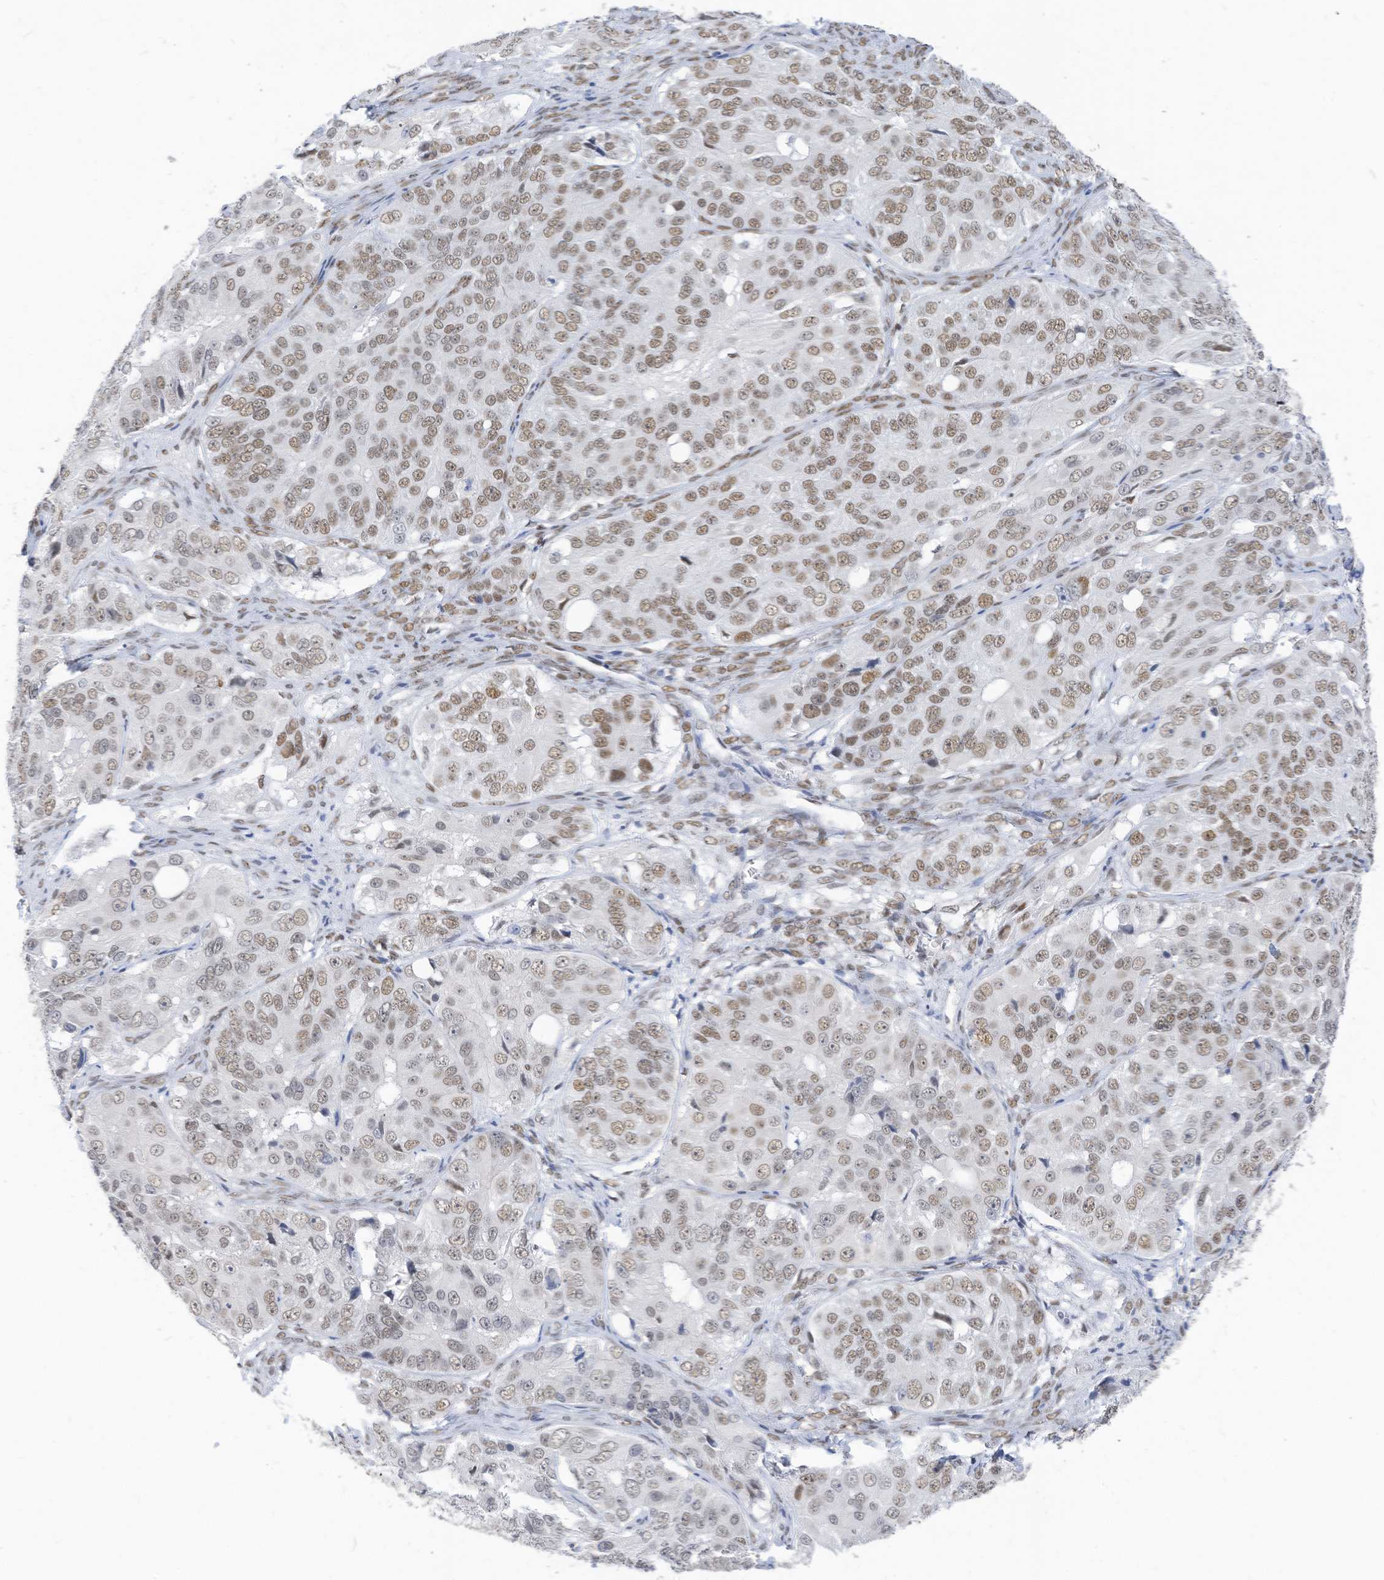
{"staining": {"intensity": "moderate", "quantity": ">75%", "location": "nuclear"}, "tissue": "ovarian cancer", "cell_type": "Tumor cells", "image_type": "cancer", "snomed": [{"axis": "morphology", "description": "Carcinoma, endometroid"}, {"axis": "topography", "description": "Ovary"}], "caption": "Endometroid carcinoma (ovarian) tissue reveals moderate nuclear staining in approximately >75% of tumor cells, visualized by immunohistochemistry. (DAB (3,3'-diaminobenzidine) IHC, brown staining for protein, blue staining for nuclei).", "gene": "KHSRP", "patient": {"sex": "female", "age": 51}}